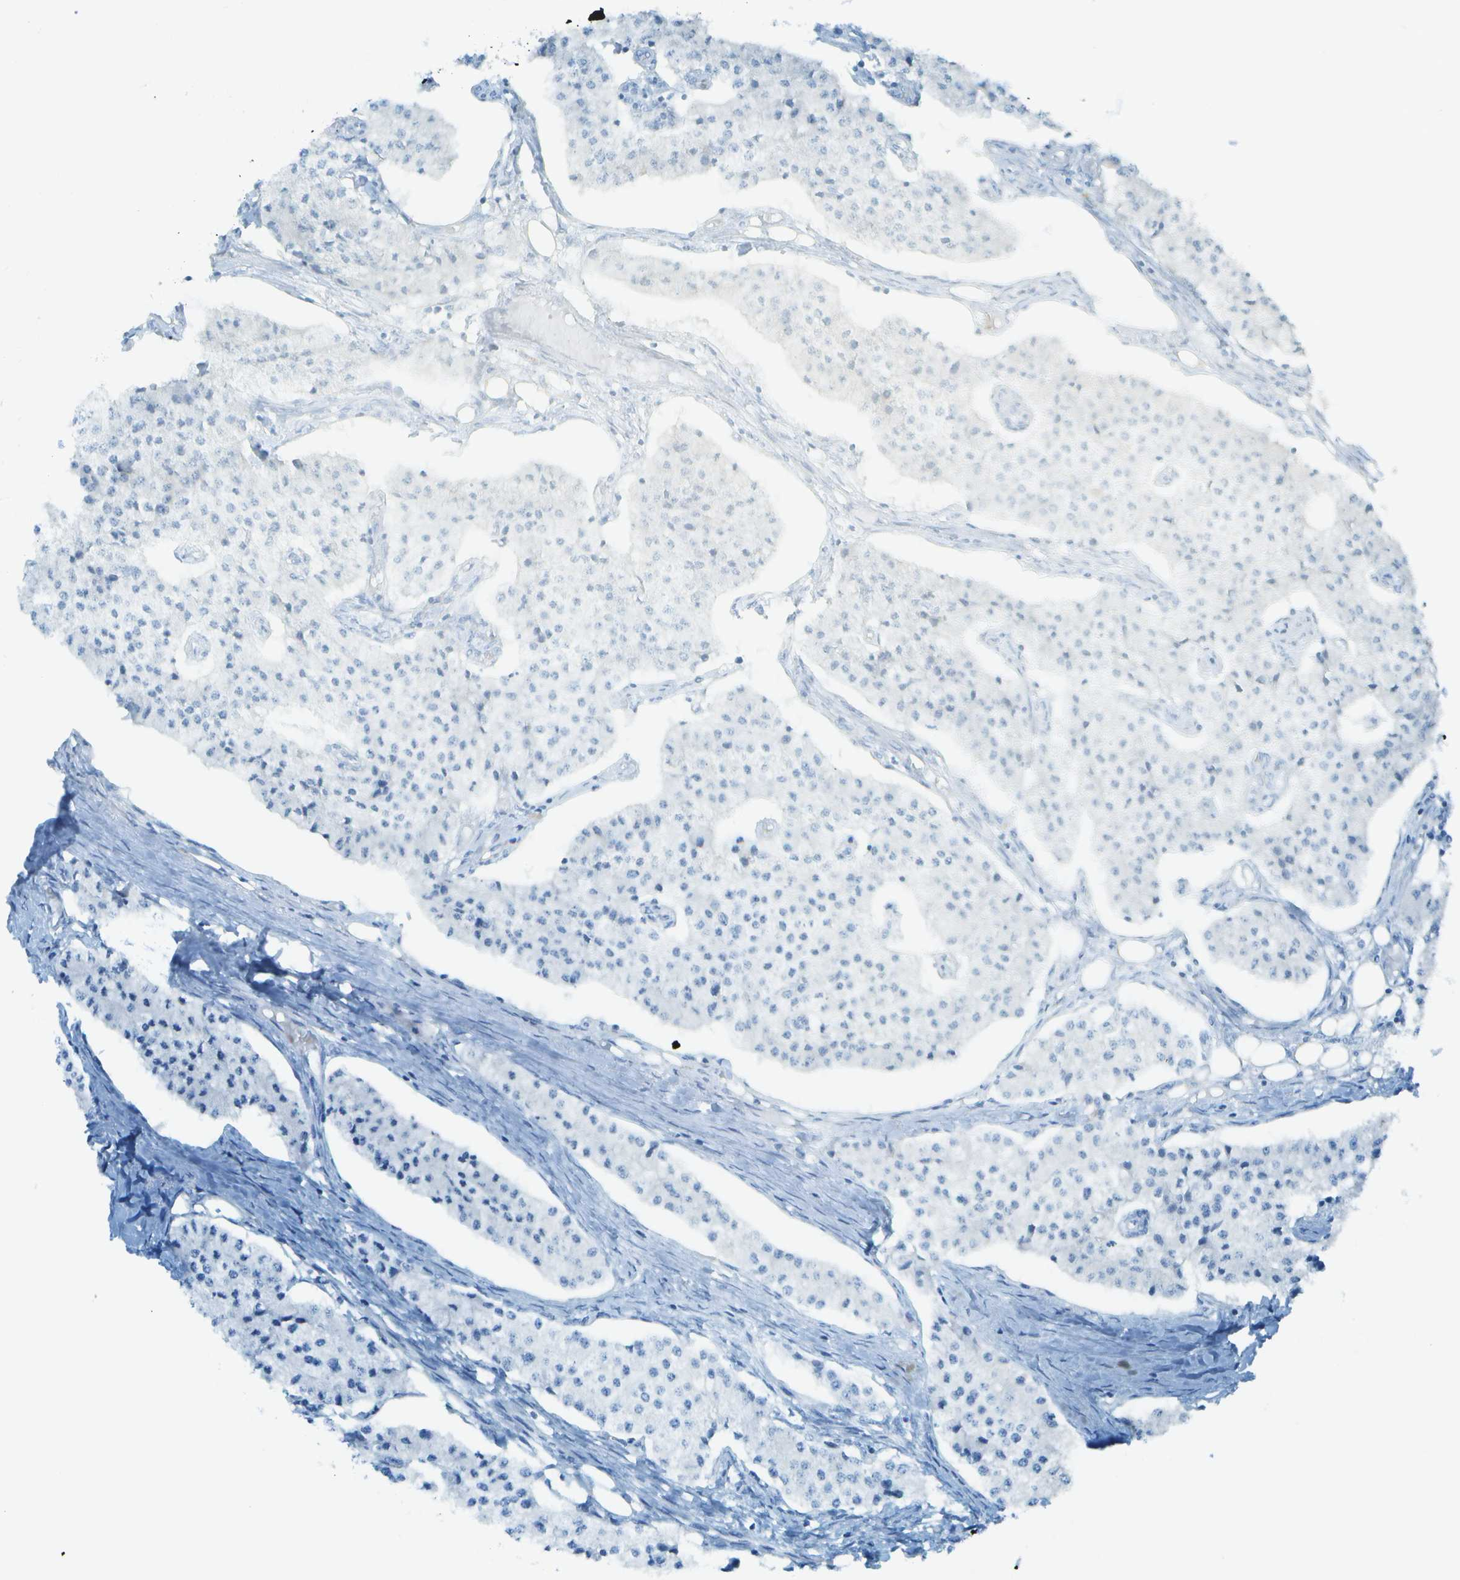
{"staining": {"intensity": "negative", "quantity": "none", "location": "none"}, "tissue": "carcinoid", "cell_type": "Tumor cells", "image_type": "cancer", "snomed": [{"axis": "morphology", "description": "Carcinoid, malignant, NOS"}, {"axis": "topography", "description": "Colon"}], "caption": "This is an immunohistochemistry (IHC) image of carcinoid. There is no positivity in tumor cells.", "gene": "LGI2", "patient": {"sex": "female", "age": 52}}